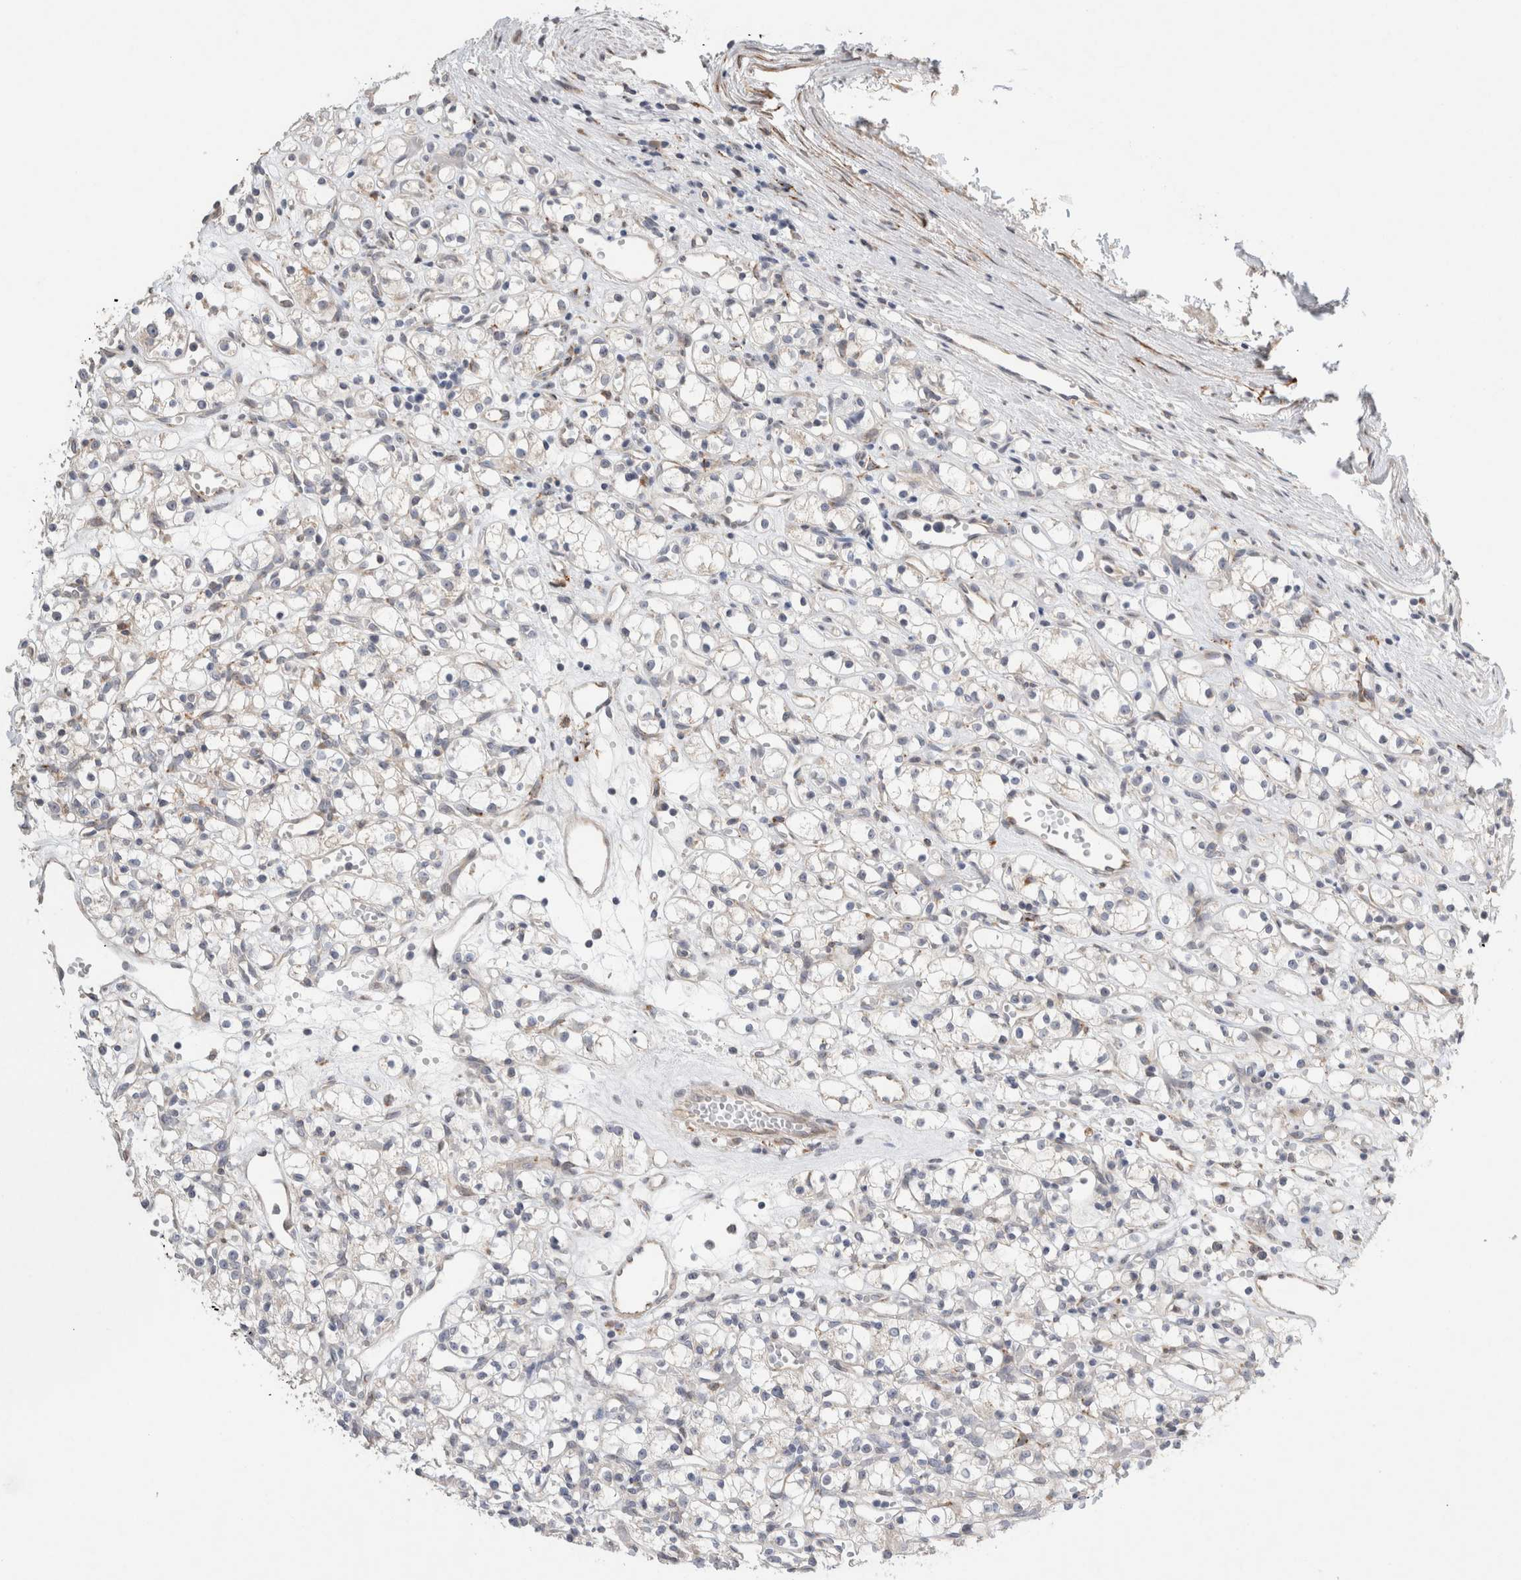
{"staining": {"intensity": "negative", "quantity": "none", "location": "none"}, "tissue": "renal cancer", "cell_type": "Tumor cells", "image_type": "cancer", "snomed": [{"axis": "morphology", "description": "Adenocarcinoma, NOS"}, {"axis": "topography", "description": "Kidney"}], "caption": "Tumor cells show no significant positivity in renal cancer (adenocarcinoma). (Brightfield microscopy of DAB (3,3'-diaminobenzidine) immunohistochemistry at high magnification).", "gene": "TRMT9B", "patient": {"sex": "female", "age": 59}}